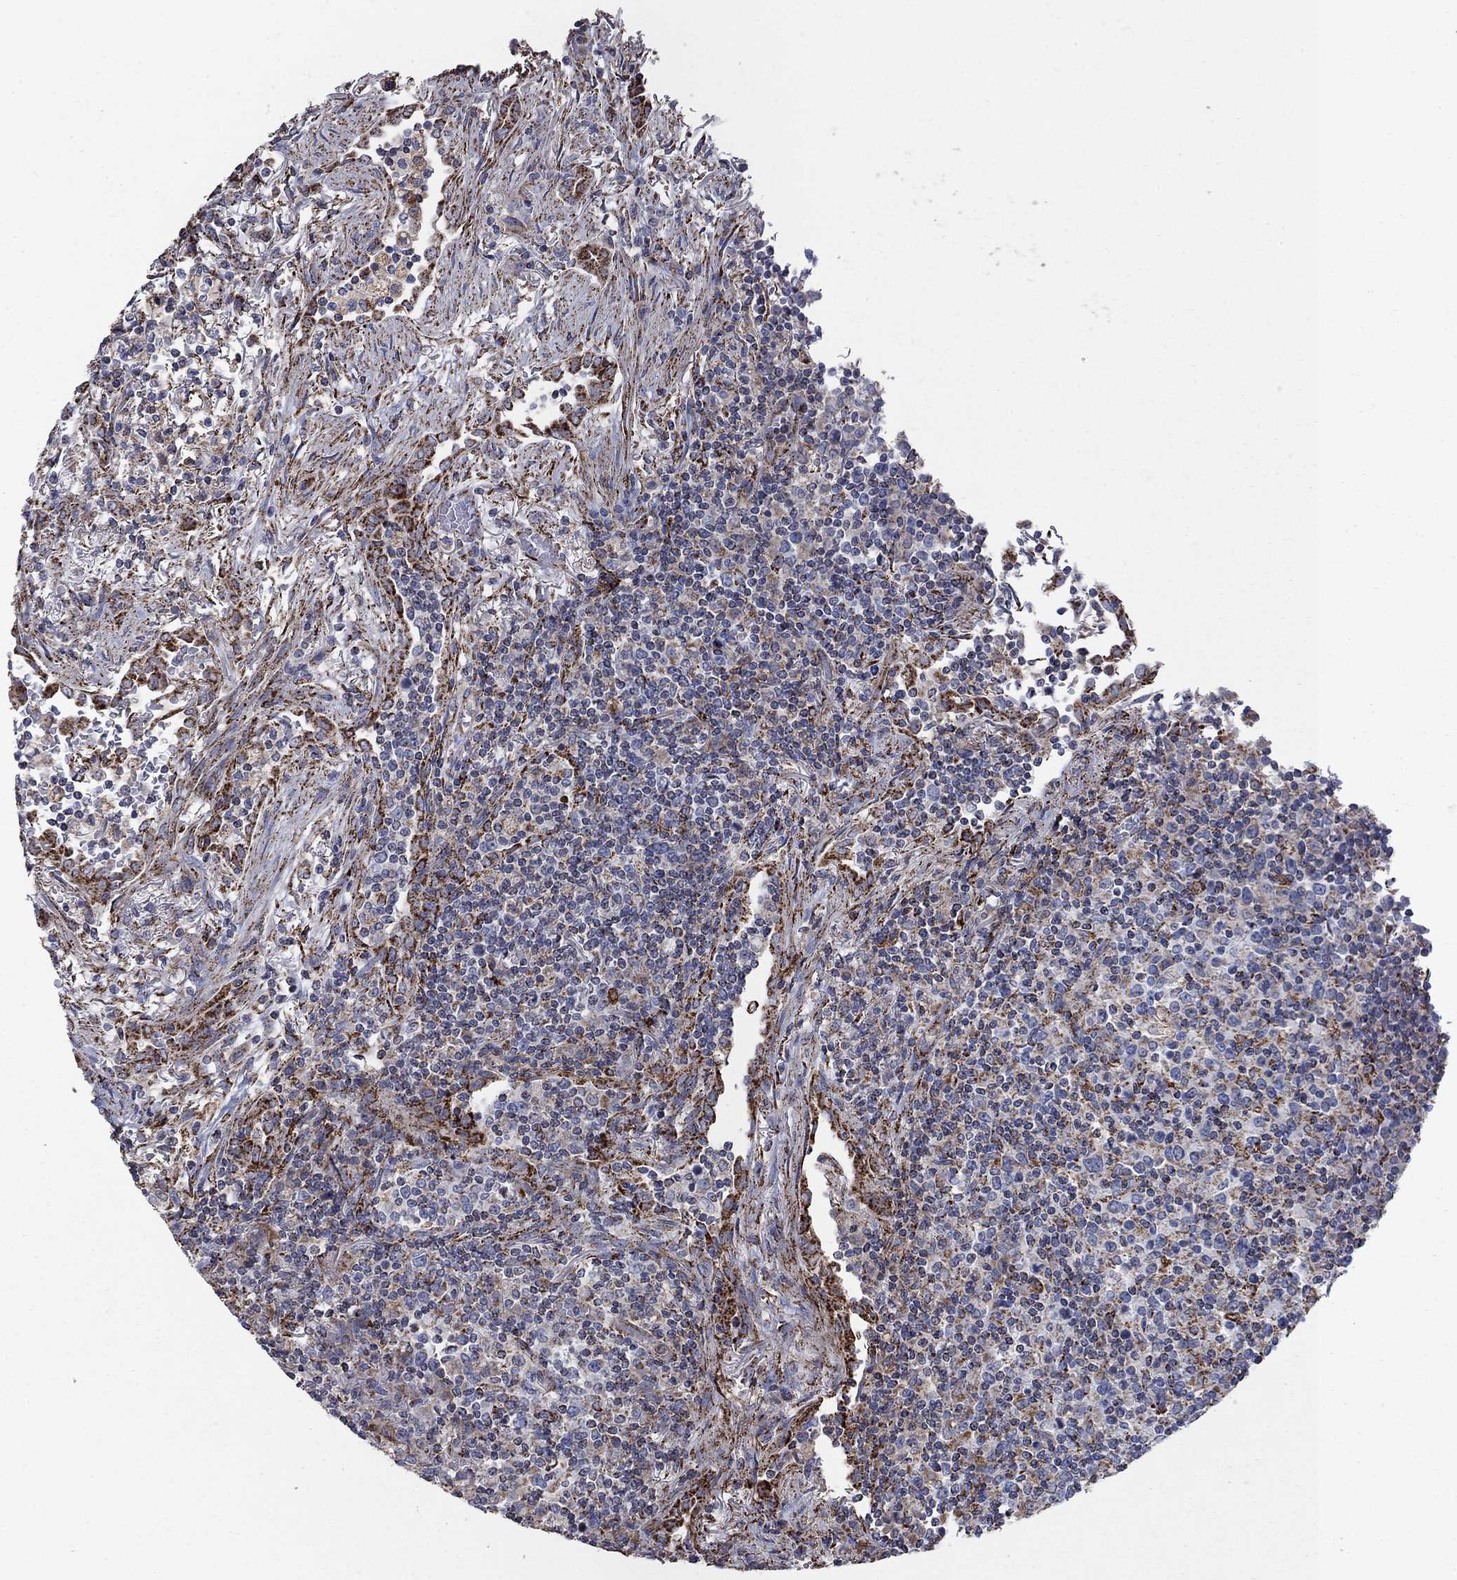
{"staining": {"intensity": "strong", "quantity": "<25%", "location": "cytoplasmic/membranous"}, "tissue": "lymphoma", "cell_type": "Tumor cells", "image_type": "cancer", "snomed": [{"axis": "morphology", "description": "Malignant lymphoma, non-Hodgkin's type, High grade"}, {"axis": "topography", "description": "Lung"}], "caption": "Approximately <25% of tumor cells in human high-grade malignant lymphoma, non-Hodgkin's type reveal strong cytoplasmic/membranous protein expression as visualized by brown immunohistochemical staining.", "gene": "PNPLA2", "patient": {"sex": "male", "age": 79}}